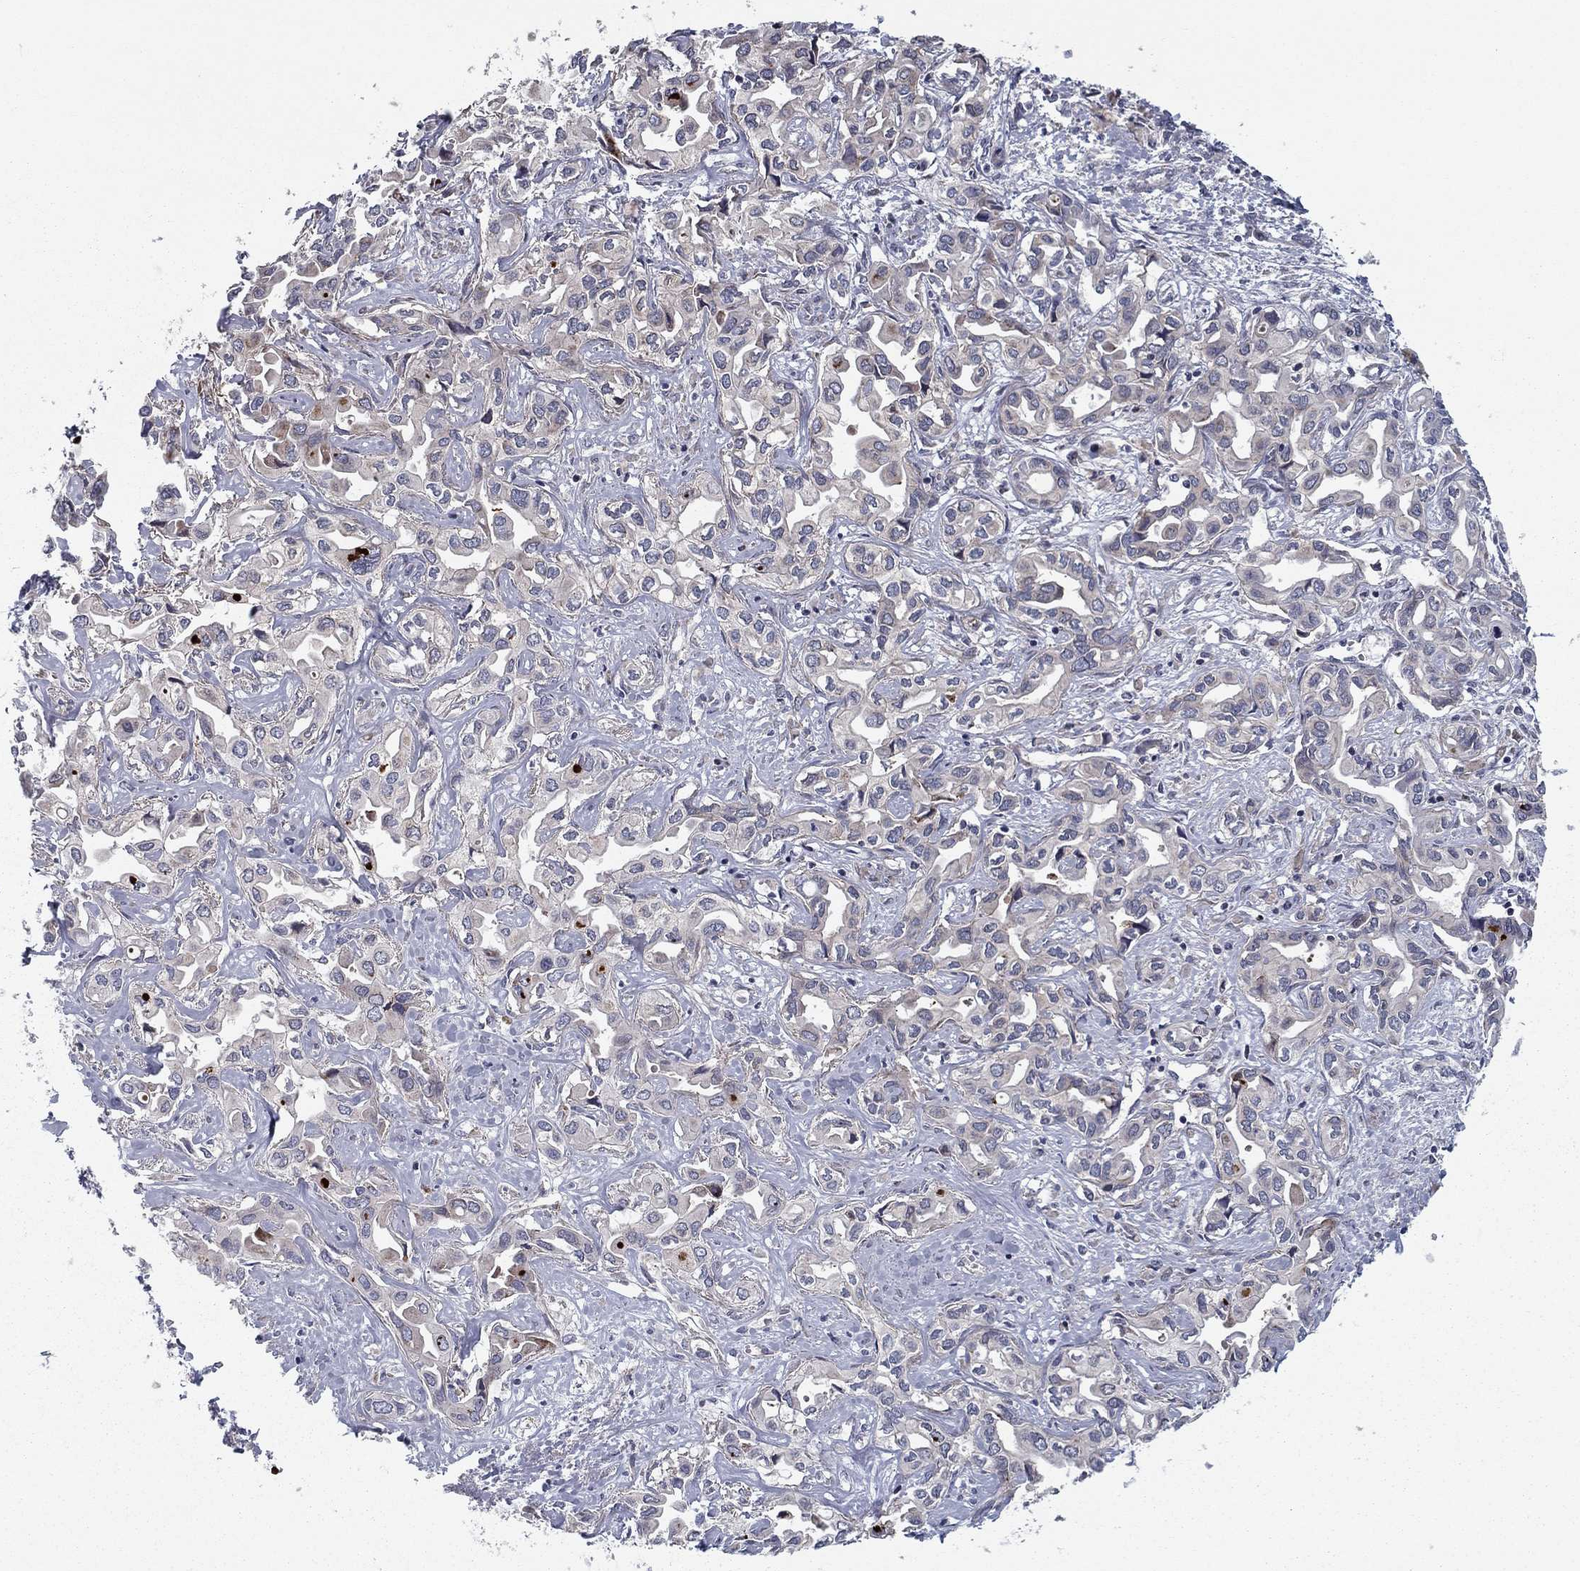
{"staining": {"intensity": "negative", "quantity": "none", "location": "none"}, "tissue": "liver cancer", "cell_type": "Tumor cells", "image_type": "cancer", "snomed": [{"axis": "morphology", "description": "Cholangiocarcinoma"}, {"axis": "topography", "description": "Liver"}], "caption": "The photomicrograph demonstrates no staining of tumor cells in cholangiocarcinoma (liver).", "gene": "CLSTN1", "patient": {"sex": "female", "age": 64}}